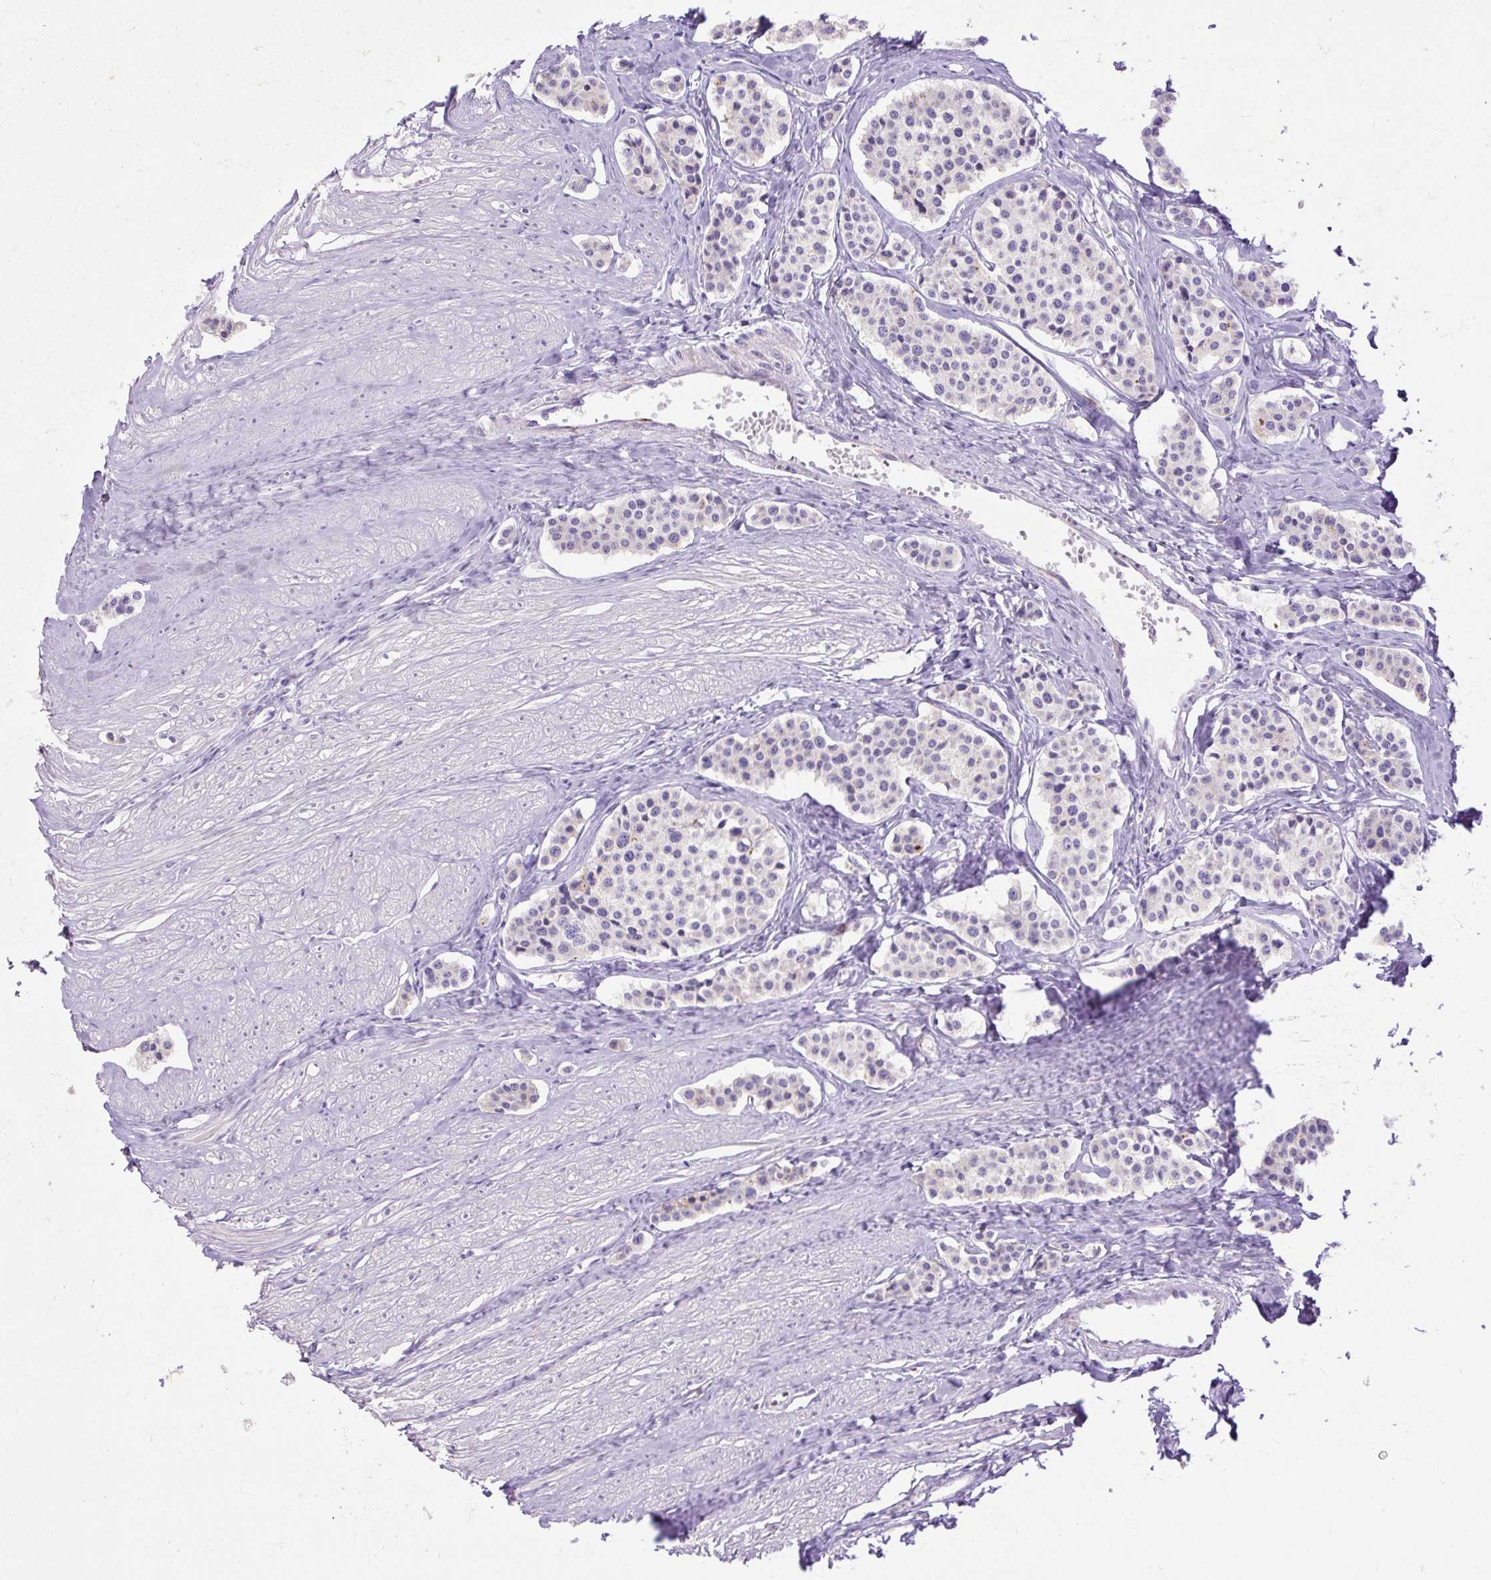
{"staining": {"intensity": "negative", "quantity": "none", "location": "none"}, "tissue": "carcinoid", "cell_type": "Tumor cells", "image_type": "cancer", "snomed": [{"axis": "morphology", "description": "Carcinoid, malignant, NOS"}, {"axis": "topography", "description": "Small intestine"}], "caption": "There is no significant expression in tumor cells of carcinoid. (Brightfield microscopy of DAB IHC at high magnification).", "gene": "SPTBN5", "patient": {"sex": "male", "age": 60}}